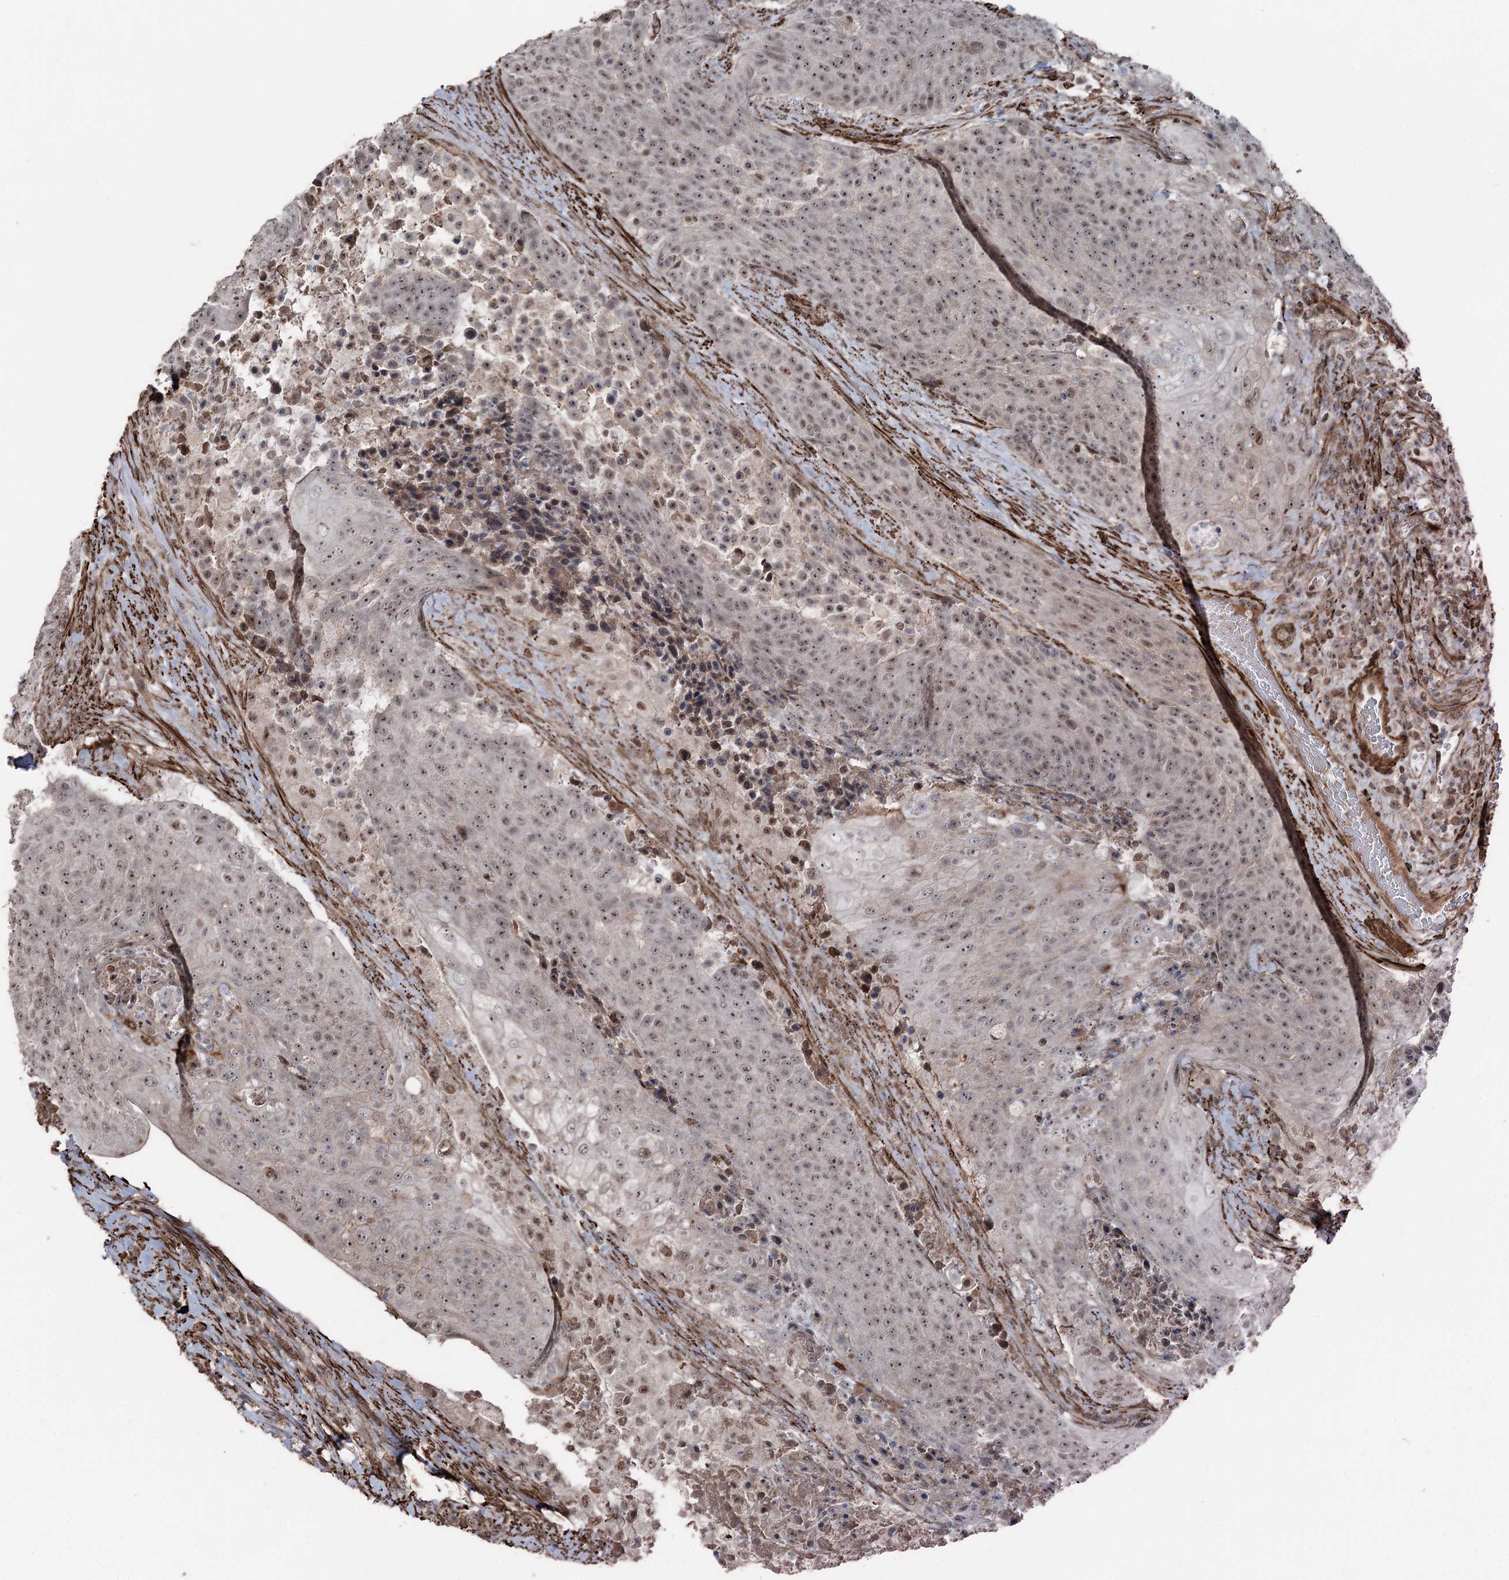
{"staining": {"intensity": "weak", "quantity": ">75%", "location": "nuclear"}, "tissue": "urothelial cancer", "cell_type": "Tumor cells", "image_type": "cancer", "snomed": [{"axis": "morphology", "description": "Urothelial carcinoma, High grade"}, {"axis": "topography", "description": "Urinary bladder"}], "caption": "Brown immunohistochemical staining in human urothelial cancer reveals weak nuclear expression in approximately >75% of tumor cells. The protein is stained brown, and the nuclei are stained in blue (DAB (3,3'-diaminobenzidine) IHC with brightfield microscopy, high magnification).", "gene": "CCDC82", "patient": {"sex": "female", "age": 63}}